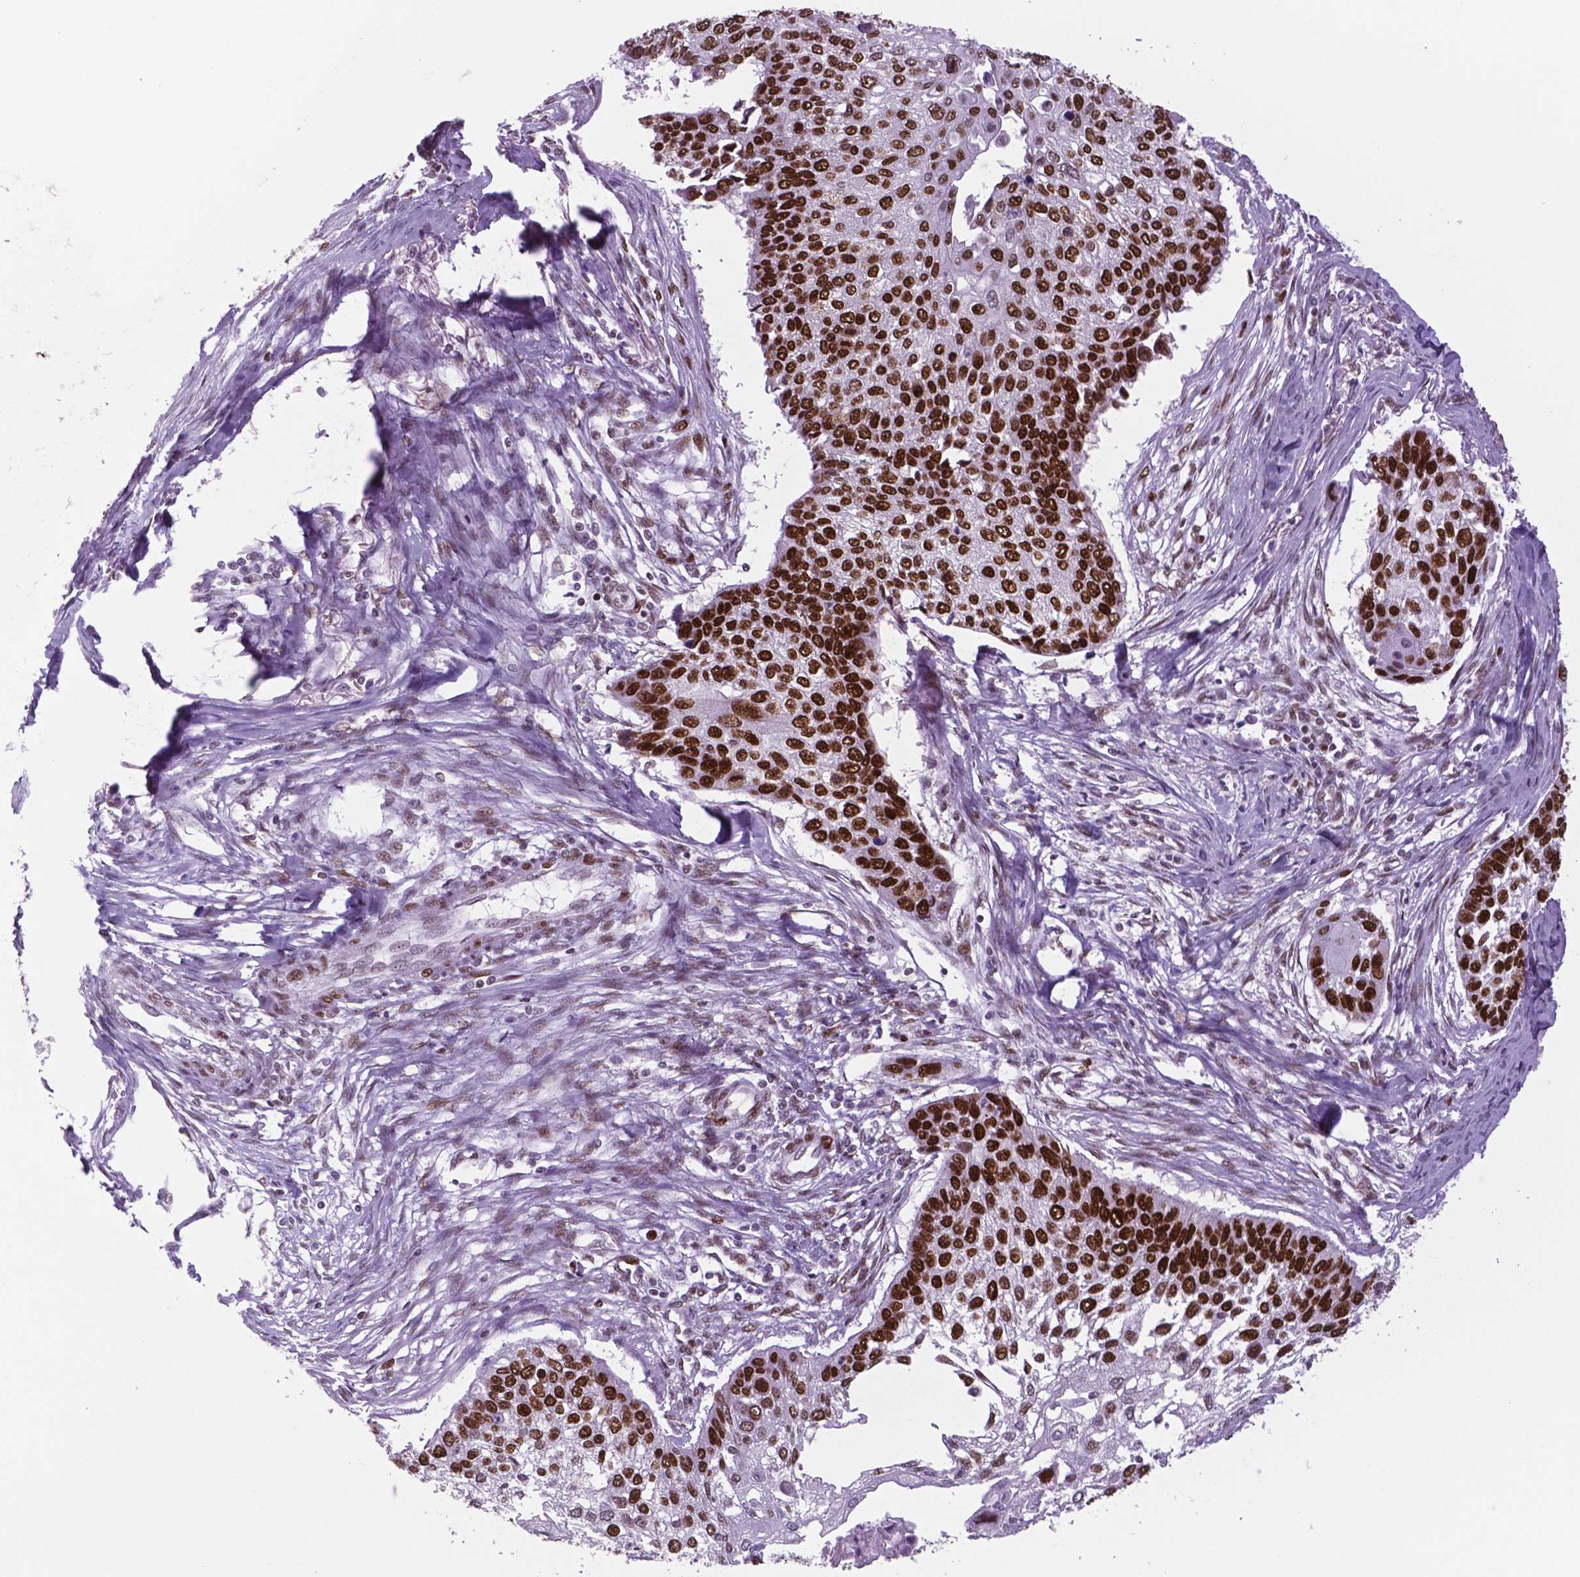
{"staining": {"intensity": "strong", "quantity": ">75%", "location": "nuclear"}, "tissue": "lung cancer", "cell_type": "Tumor cells", "image_type": "cancer", "snomed": [{"axis": "morphology", "description": "Squamous cell carcinoma, NOS"}, {"axis": "morphology", "description": "Squamous cell carcinoma, metastatic, NOS"}, {"axis": "topography", "description": "Lung"}], "caption": "The micrograph reveals immunohistochemical staining of metastatic squamous cell carcinoma (lung). There is strong nuclear staining is present in approximately >75% of tumor cells.", "gene": "MSH6", "patient": {"sex": "male", "age": 63}}